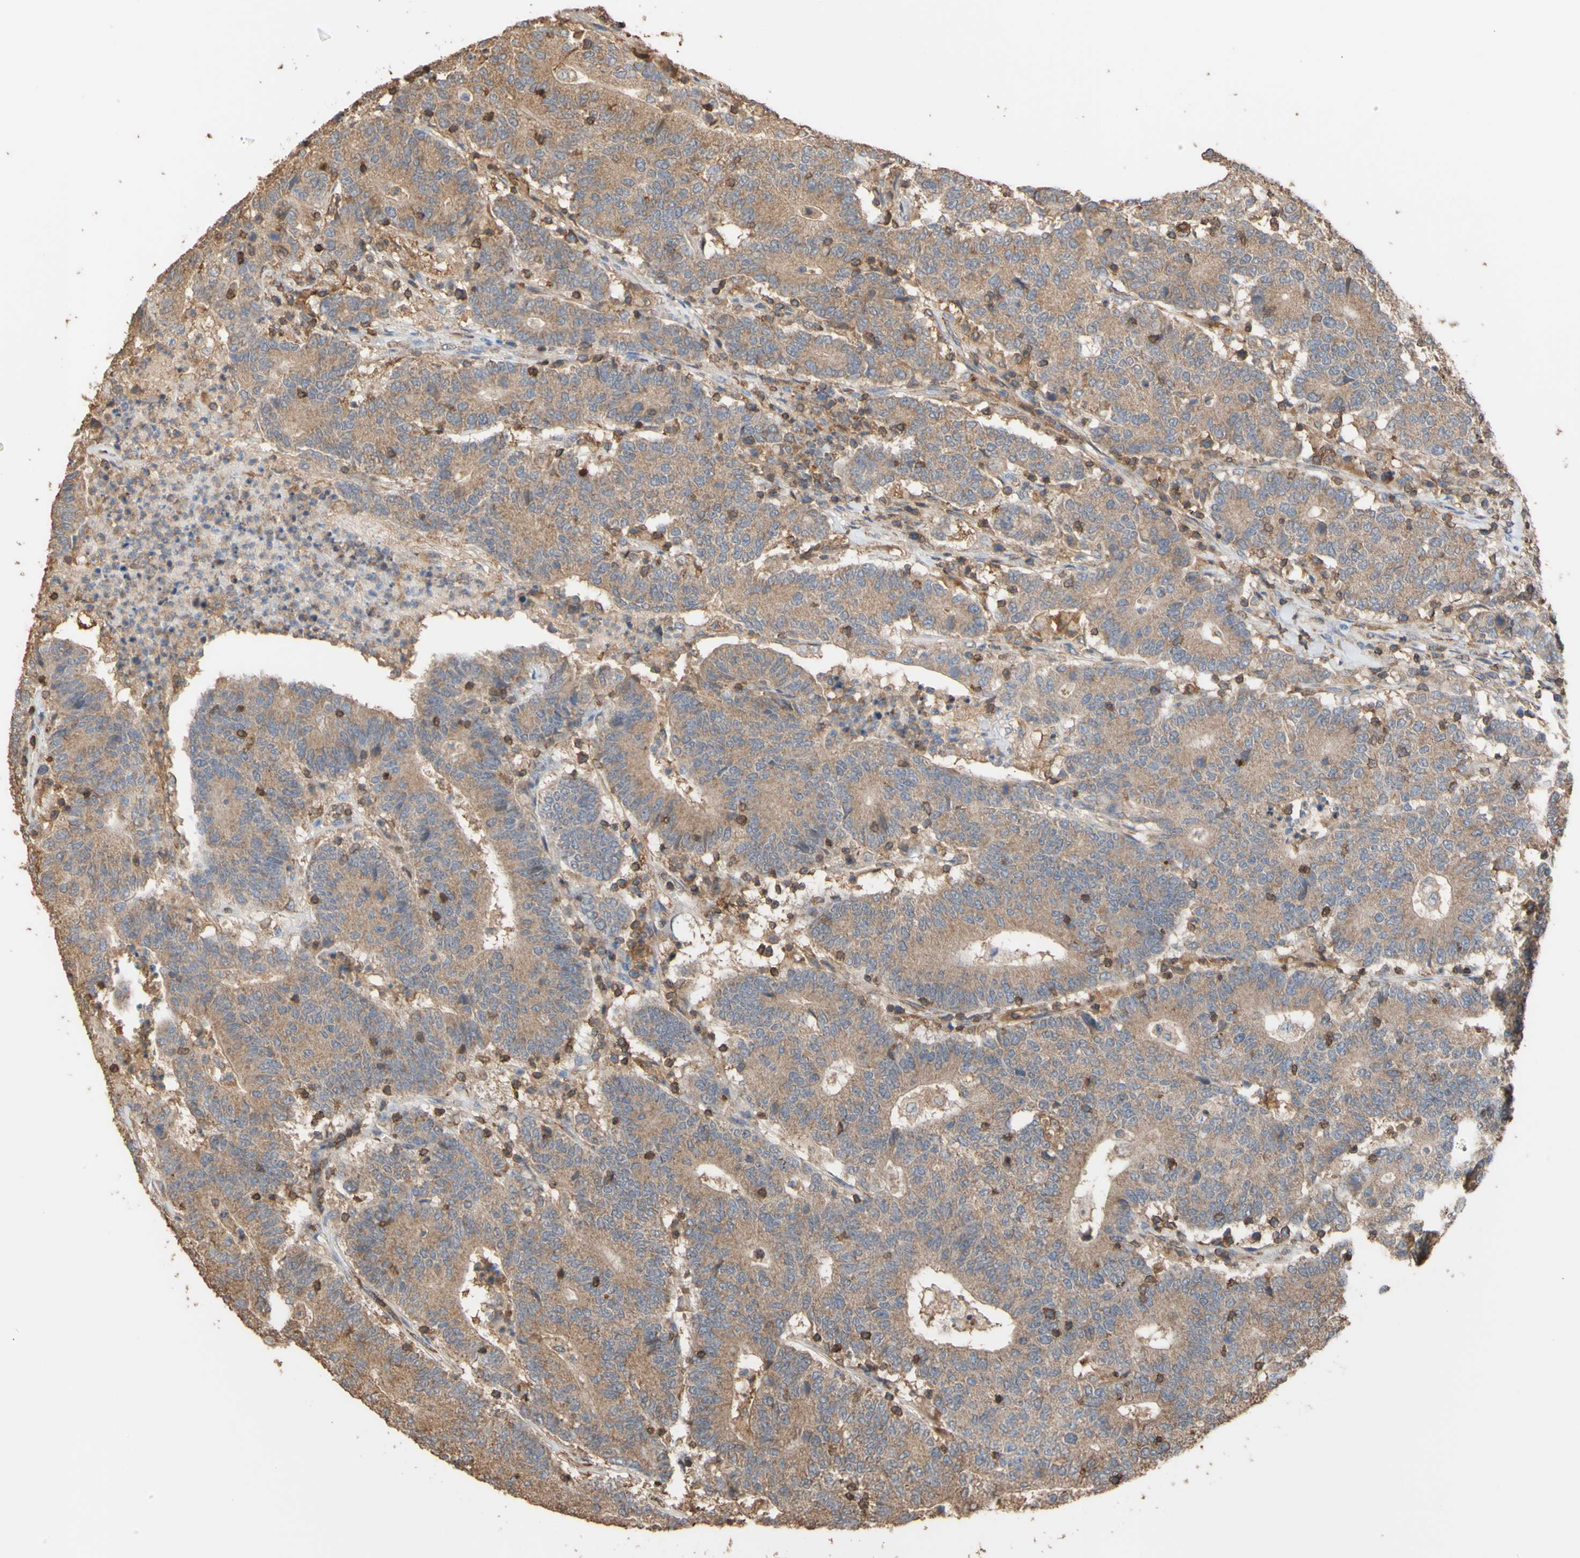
{"staining": {"intensity": "moderate", "quantity": ">75%", "location": "cytoplasmic/membranous"}, "tissue": "colorectal cancer", "cell_type": "Tumor cells", "image_type": "cancer", "snomed": [{"axis": "morphology", "description": "Normal tissue, NOS"}, {"axis": "morphology", "description": "Adenocarcinoma, NOS"}, {"axis": "topography", "description": "Colon"}], "caption": "DAB immunohistochemical staining of human adenocarcinoma (colorectal) exhibits moderate cytoplasmic/membranous protein expression in about >75% of tumor cells.", "gene": "ALDH9A1", "patient": {"sex": "female", "age": 75}}